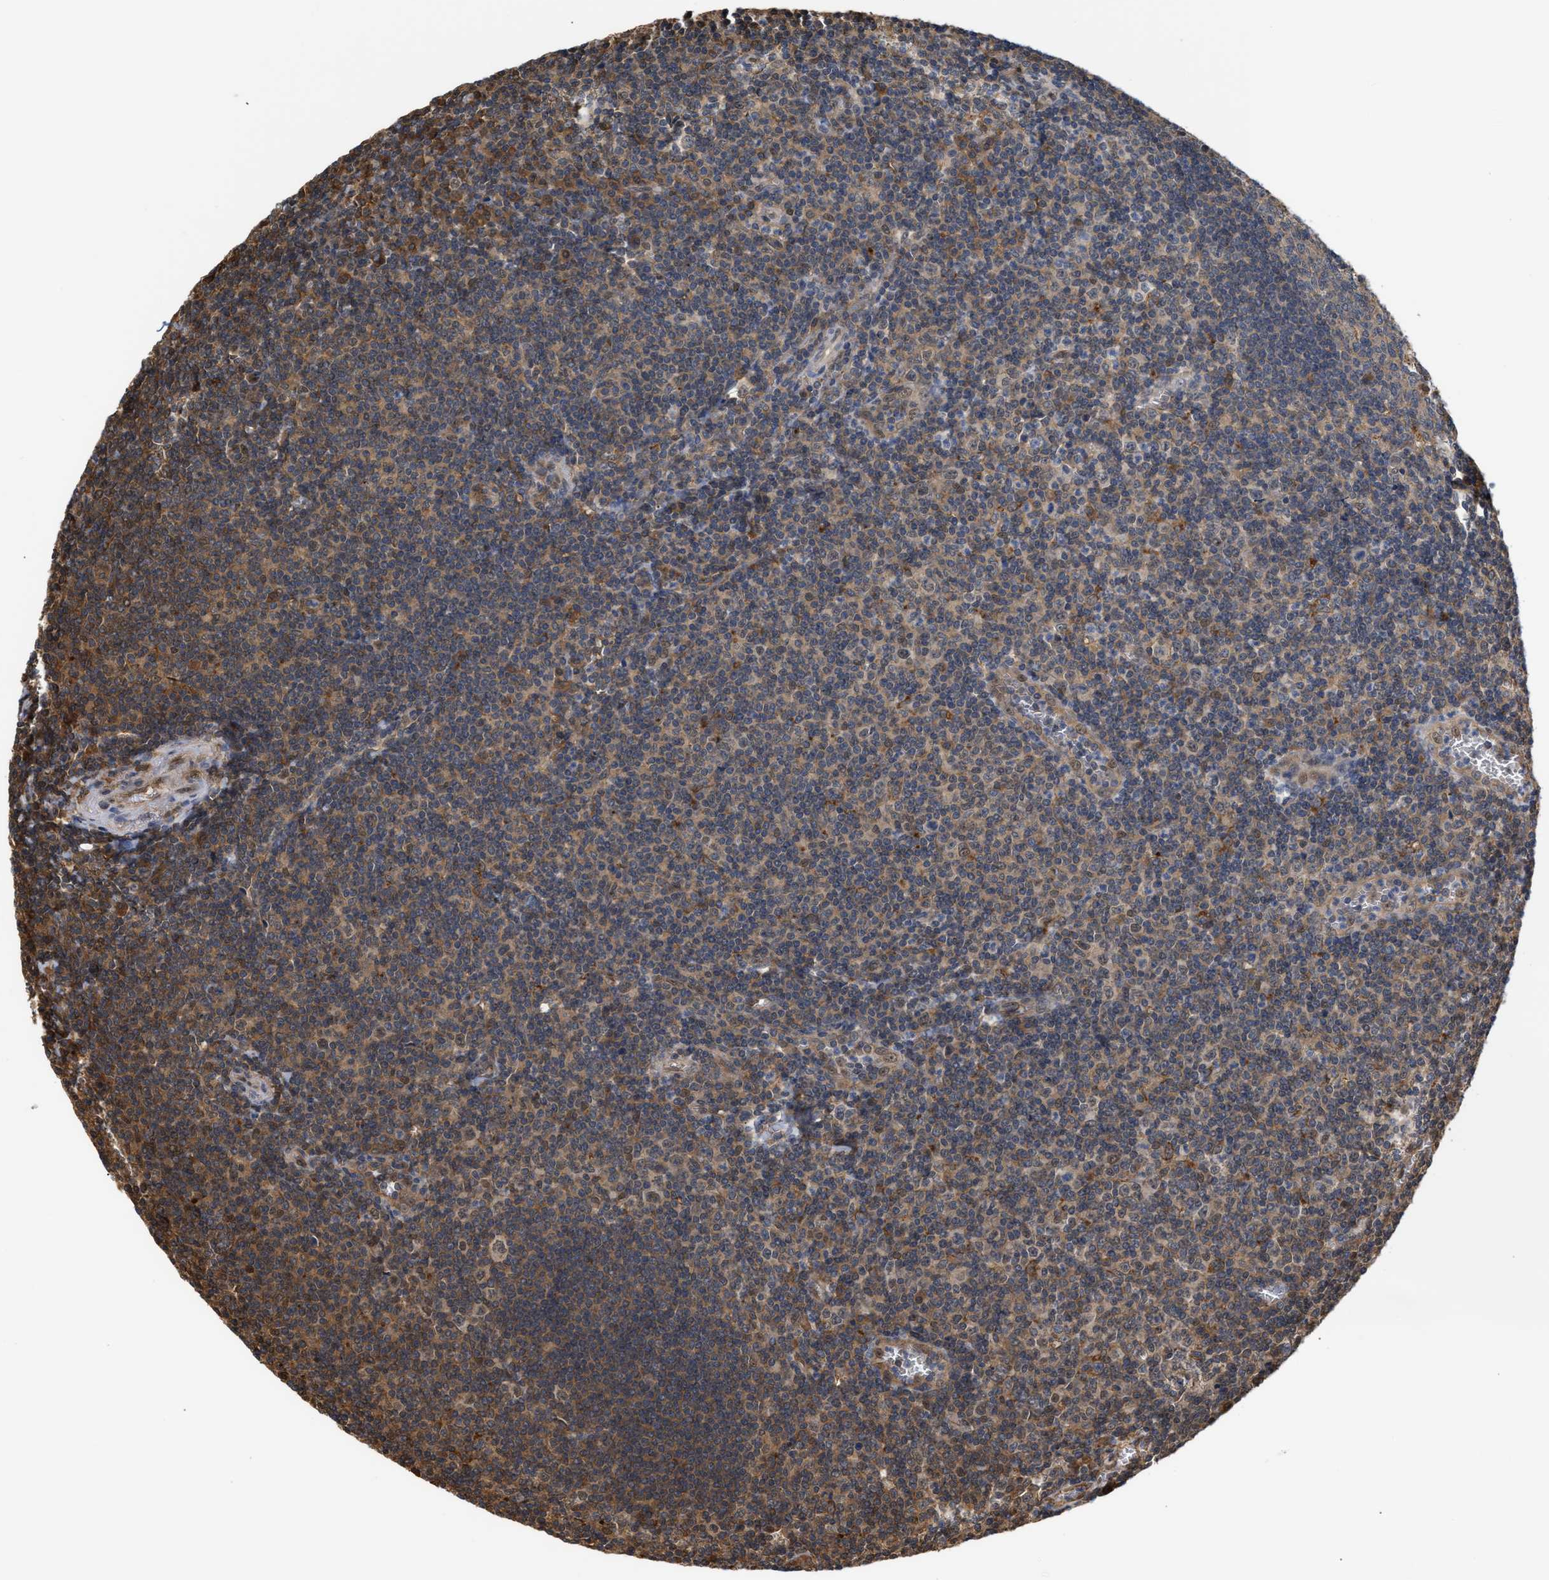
{"staining": {"intensity": "moderate", "quantity": ">75%", "location": "cytoplasmic/membranous"}, "tissue": "tonsil", "cell_type": "Germinal center cells", "image_type": "normal", "snomed": [{"axis": "morphology", "description": "Normal tissue, NOS"}, {"axis": "topography", "description": "Tonsil"}], "caption": "Protein expression analysis of normal human tonsil reveals moderate cytoplasmic/membranous positivity in about >75% of germinal center cells. The staining was performed using DAB to visualize the protein expression in brown, while the nuclei were stained in blue with hematoxylin (Magnification: 20x).", "gene": "SCAI", "patient": {"sex": "male", "age": 37}}